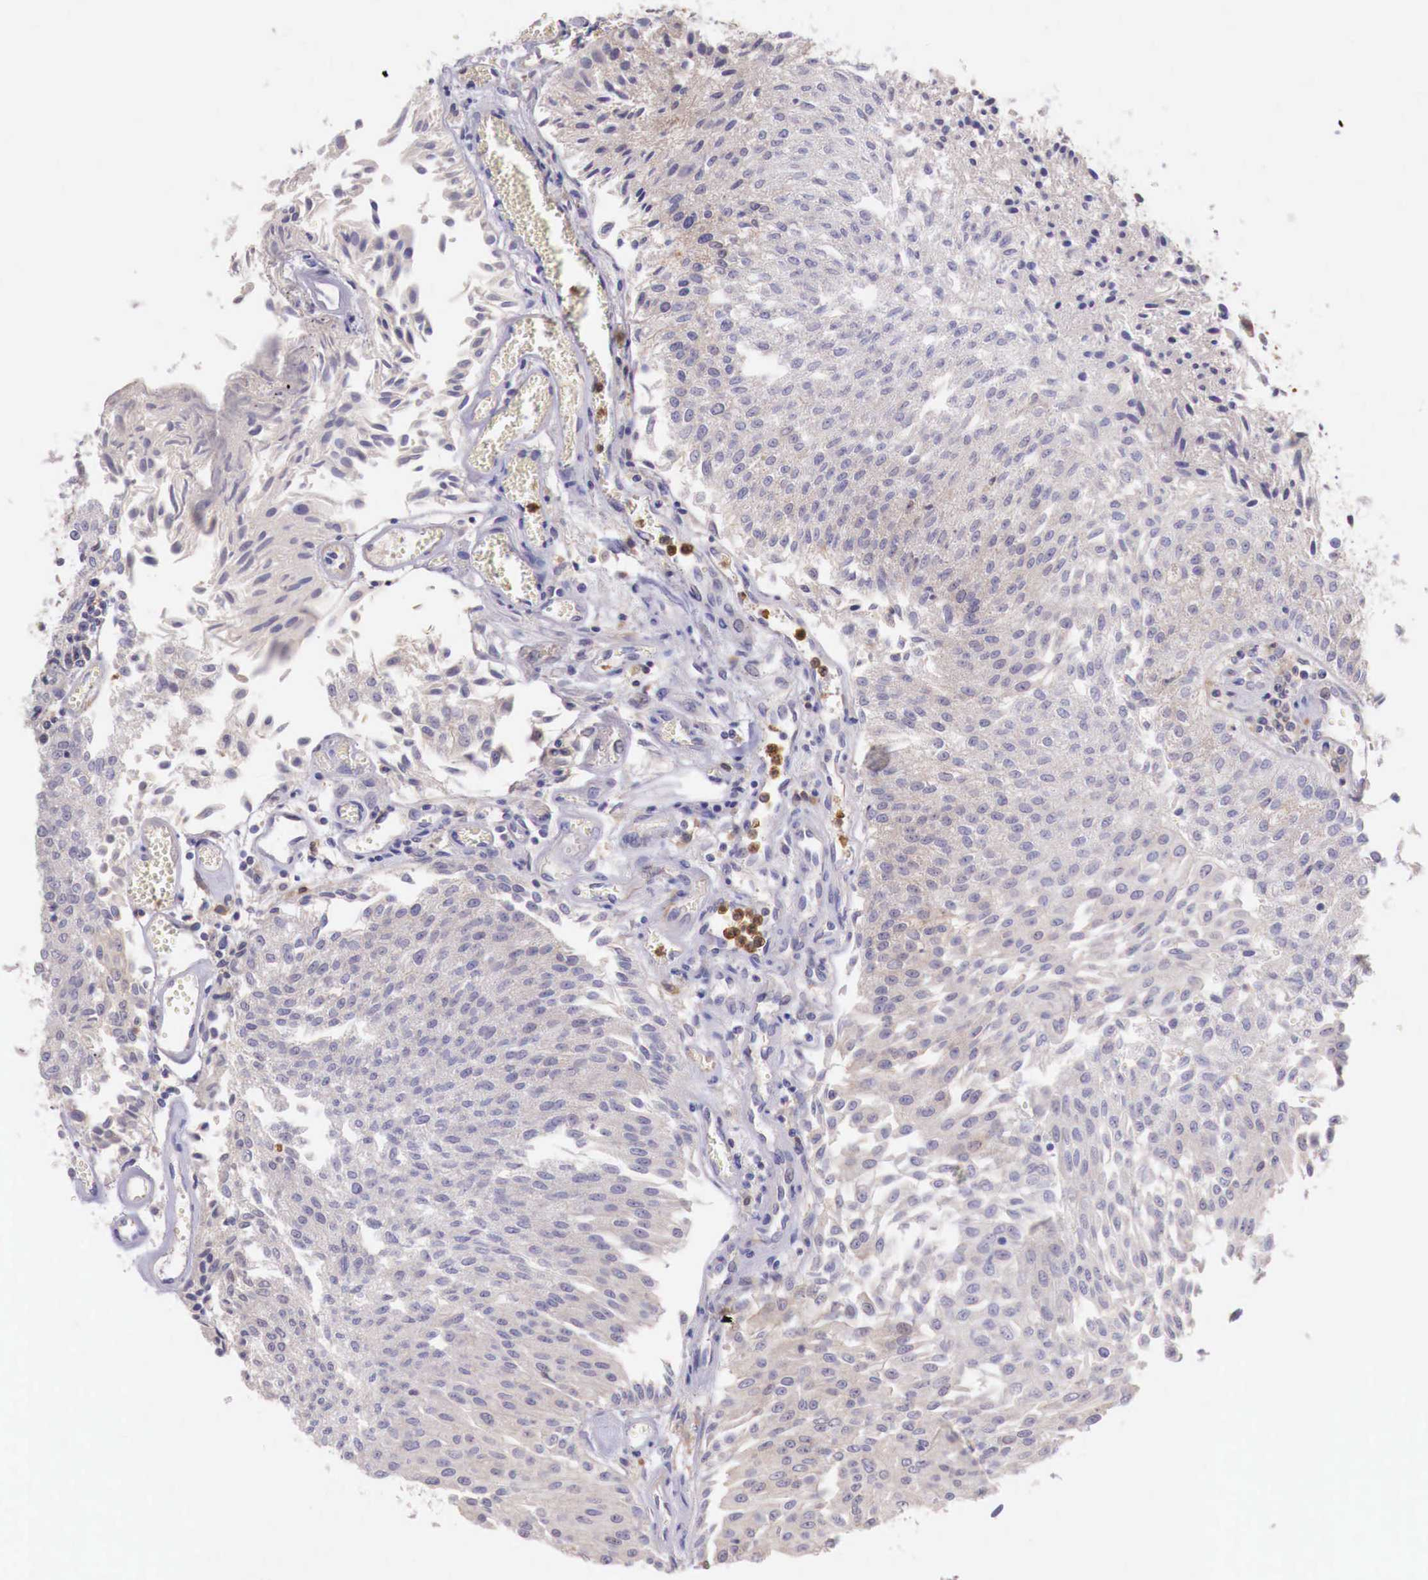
{"staining": {"intensity": "weak", "quantity": ">75%", "location": "cytoplasmic/membranous"}, "tissue": "urothelial cancer", "cell_type": "Tumor cells", "image_type": "cancer", "snomed": [{"axis": "morphology", "description": "Urothelial carcinoma, Low grade"}, {"axis": "topography", "description": "Urinary bladder"}], "caption": "High-magnification brightfield microscopy of low-grade urothelial carcinoma stained with DAB (brown) and counterstained with hematoxylin (blue). tumor cells exhibit weak cytoplasmic/membranous positivity is appreciated in approximately>75% of cells.", "gene": "GAB2", "patient": {"sex": "male", "age": 86}}